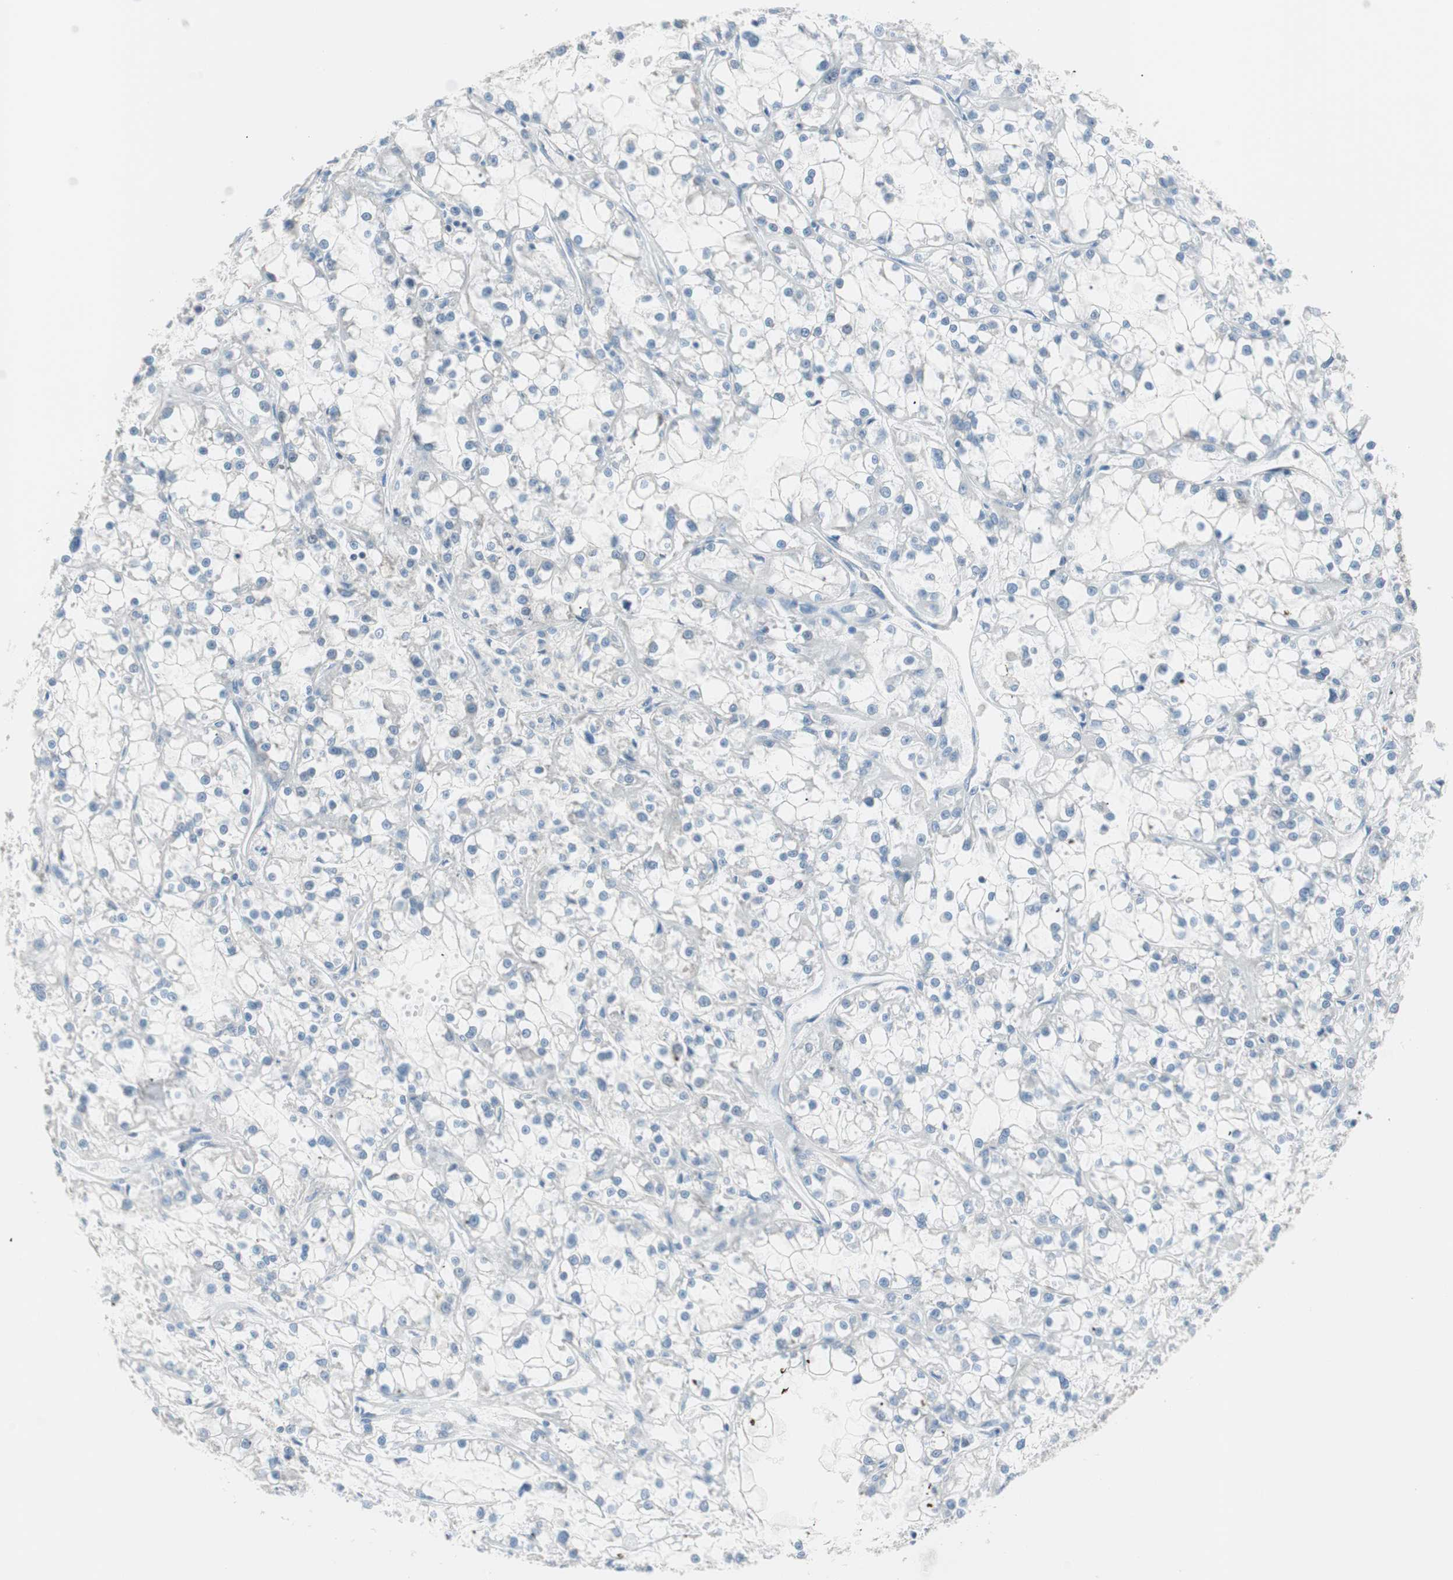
{"staining": {"intensity": "negative", "quantity": "none", "location": "none"}, "tissue": "renal cancer", "cell_type": "Tumor cells", "image_type": "cancer", "snomed": [{"axis": "morphology", "description": "Adenocarcinoma, NOS"}, {"axis": "topography", "description": "Kidney"}], "caption": "Tumor cells show no significant staining in renal cancer.", "gene": "VIL1", "patient": {"sex": "female", "age": 52}}